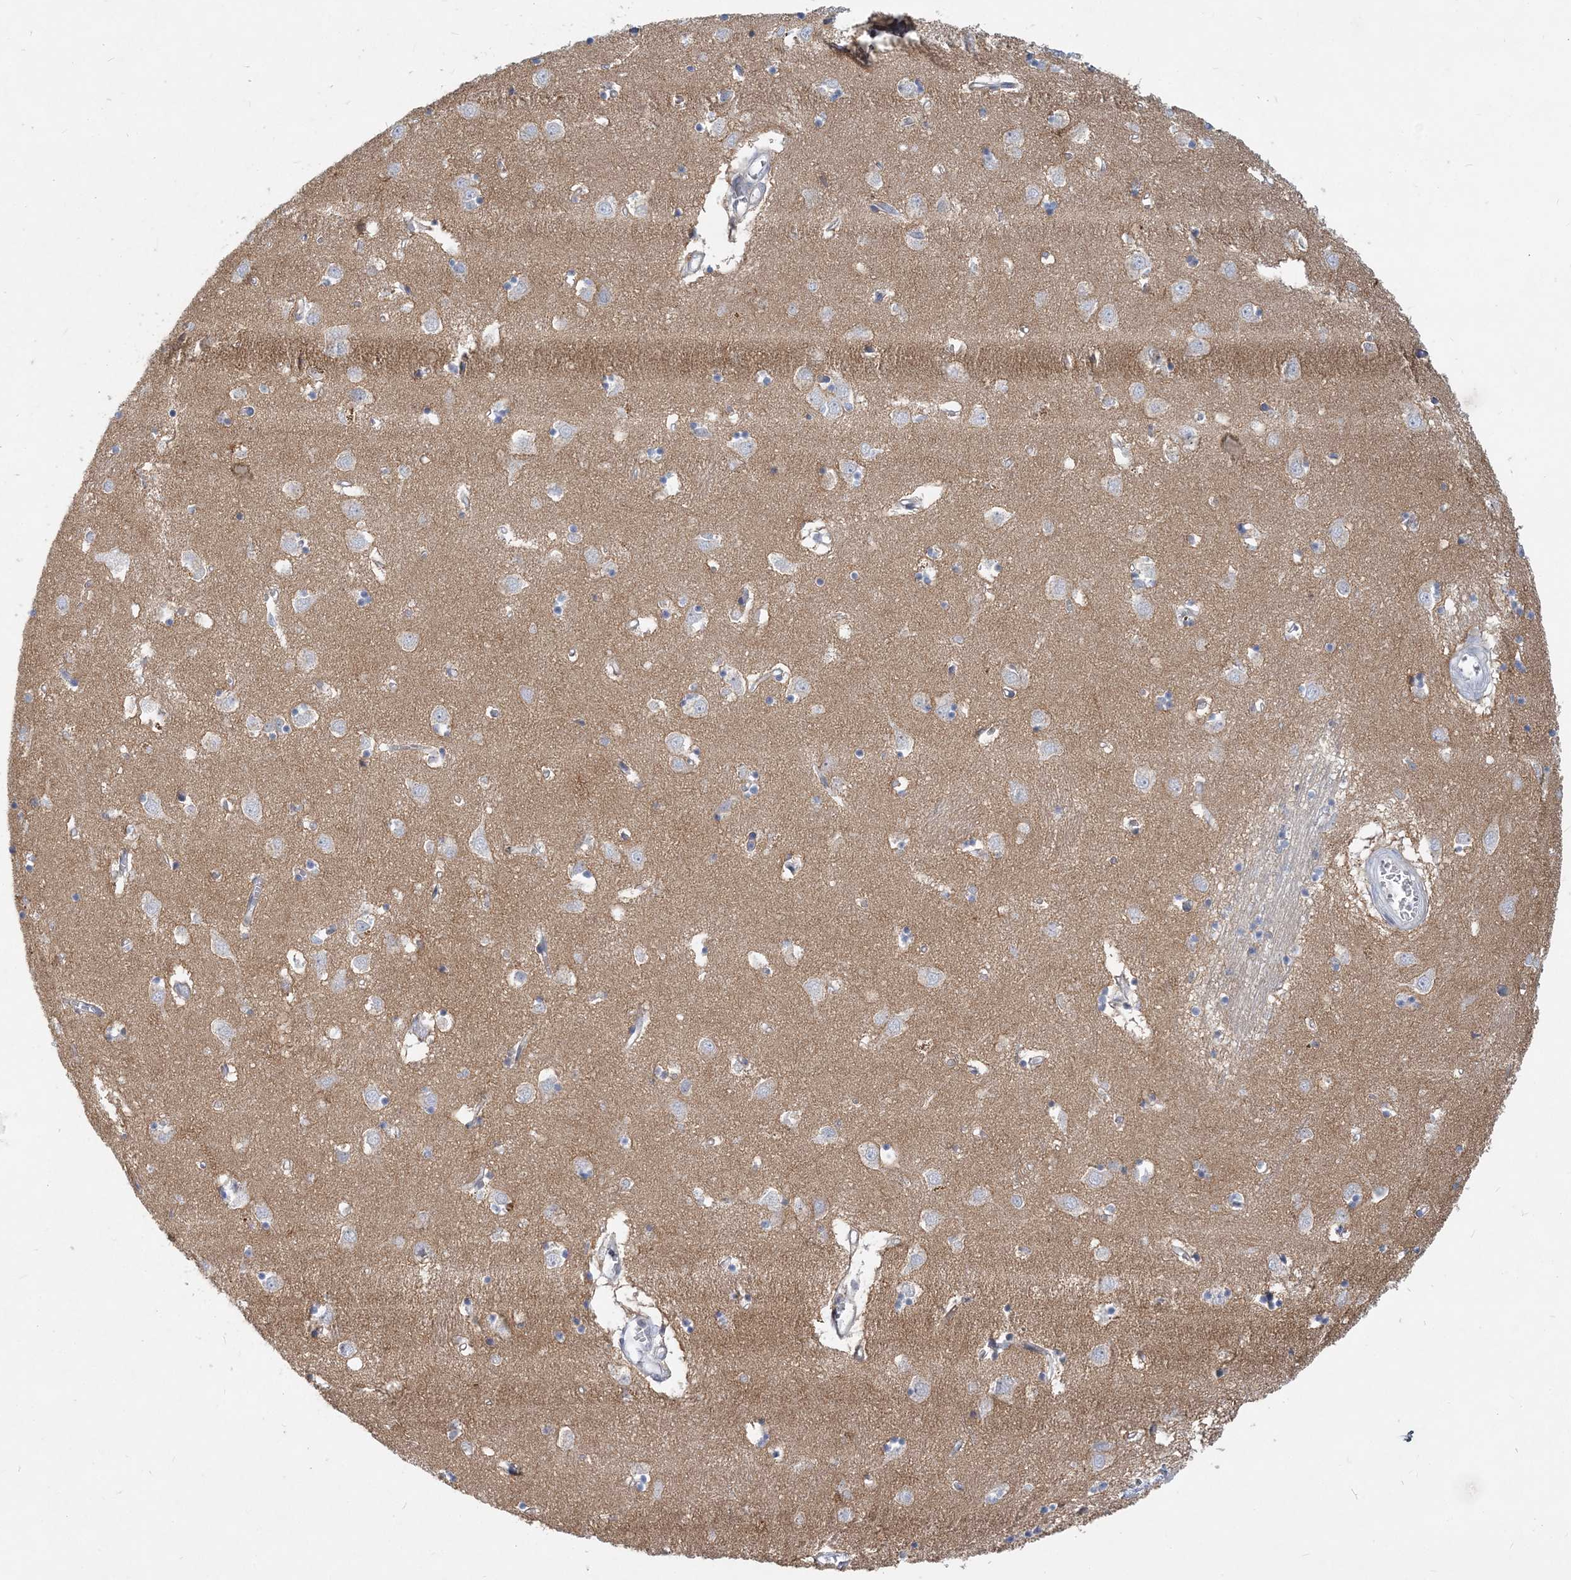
{"staining": {"intensity": "negative", "quantity": "none", "location": "none"}, "tissue": "caudate", "cell_type": "Glial cells", "image_type": "normal", "snomed": [{"axis": "morphology", "description": "Normal tissue, NOS"}, {"axis": "topography", "description": "Lateral ventricle wall"}], "caption": "Caudate was stained to show a protein in brown. There is no significant staining in glial cells. (Brightfield microscopy of DAB (3,3'-diaminobenzidine) IHC at high magnification).", "gene": "GMPPA", "patient": {"sex": "male", "age": 70}}